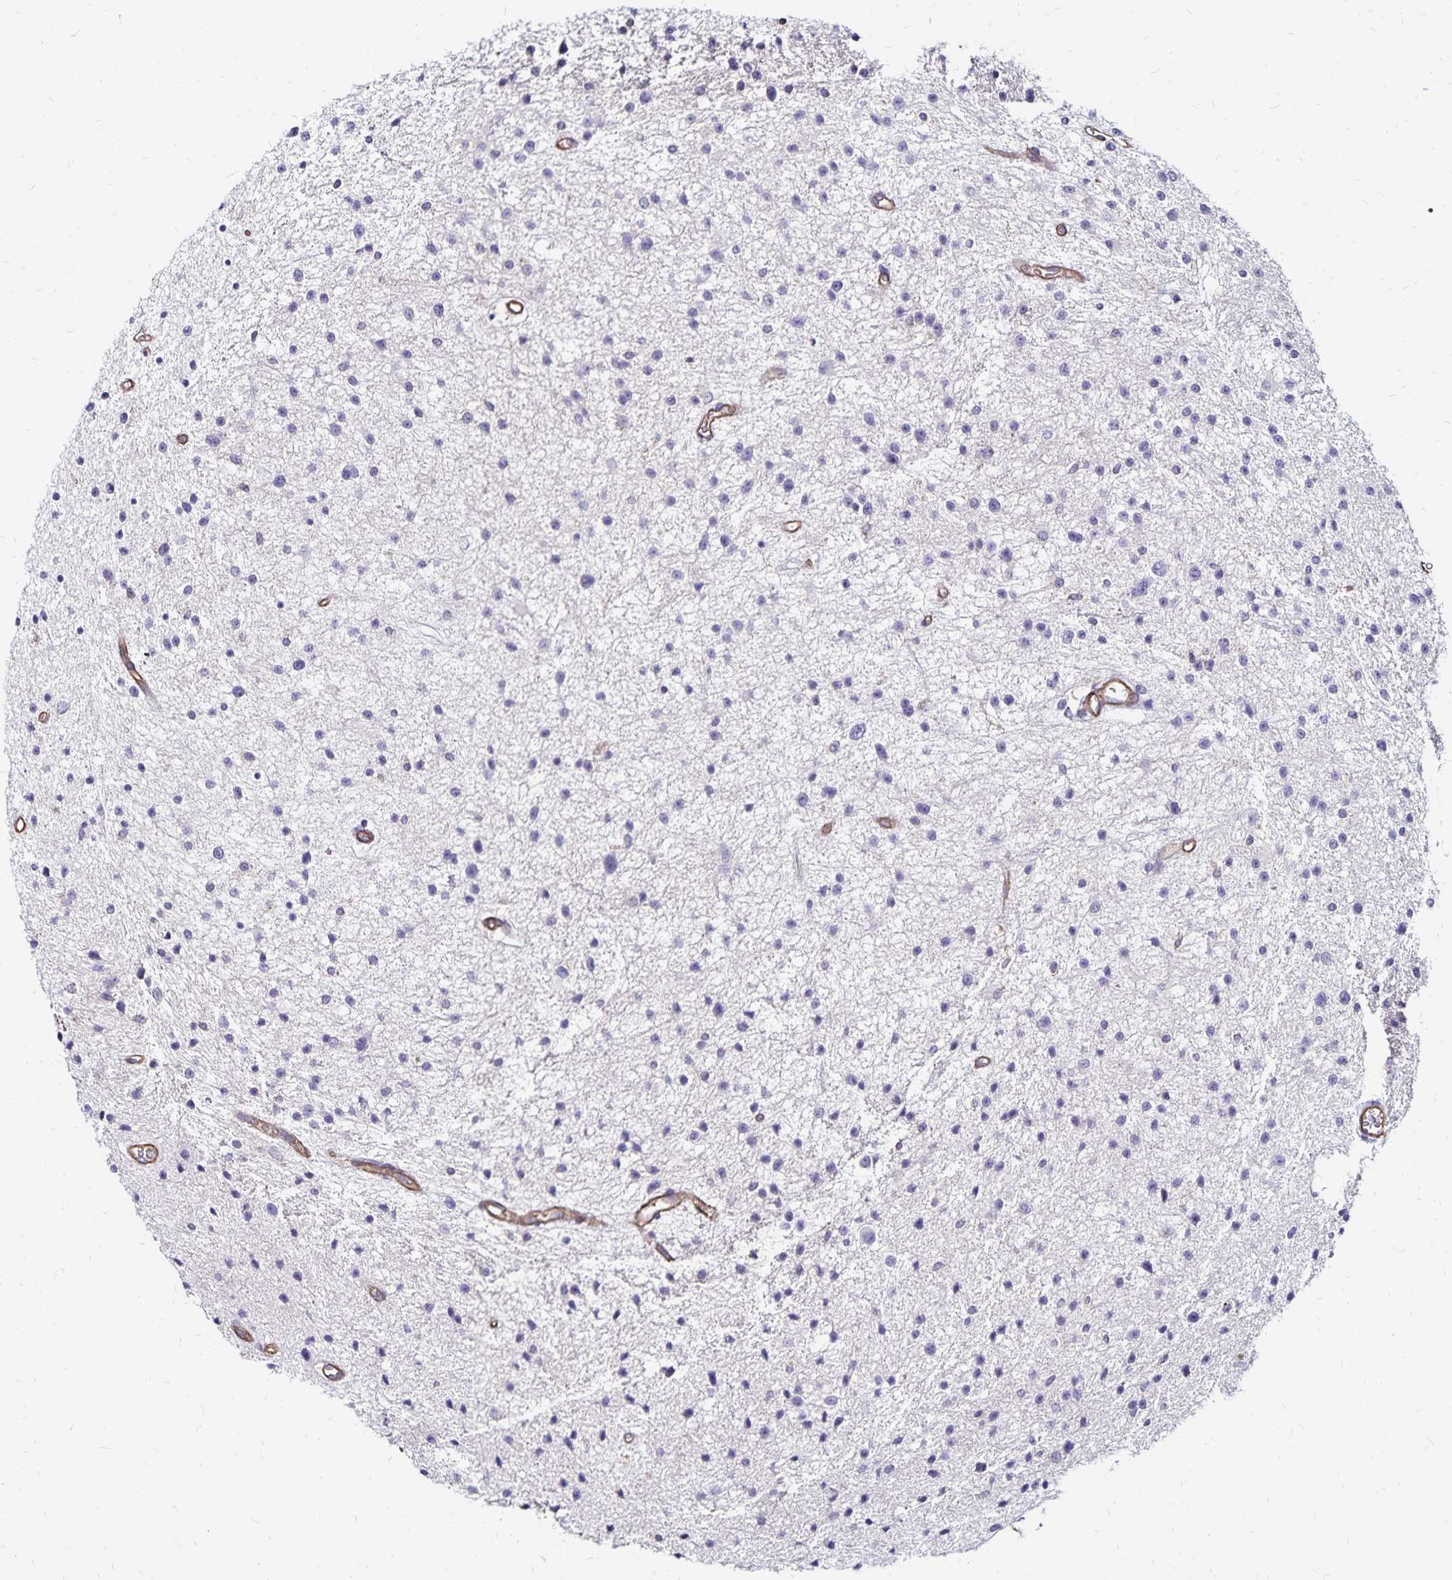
{"staining": {"intensity": "negative", "quantity": "none", "location": "none"}, "tissue": "glioma", "cell_type": "Tumor cells", "image_type": "cancer", "snomed": [{"axis": "morphology", "description": "Glioma, malignant, Low grade"}, {"axis": "topography", "description": "Brain"}], "caption": "This photomicrograph is of glioma stained with IHC to label a protein in brown with the nuclei are counter-stained blue. There is no staining in tumor cells. The staining was performed using DAB (3,3'-diaminobenzidine) to visualize the protein expression in brown, while the nuclei were stained in blue with hematoxylin (Magnification: 20x).", "gene": "RPRML", "patient": {"sex": "male", "age": 43}}